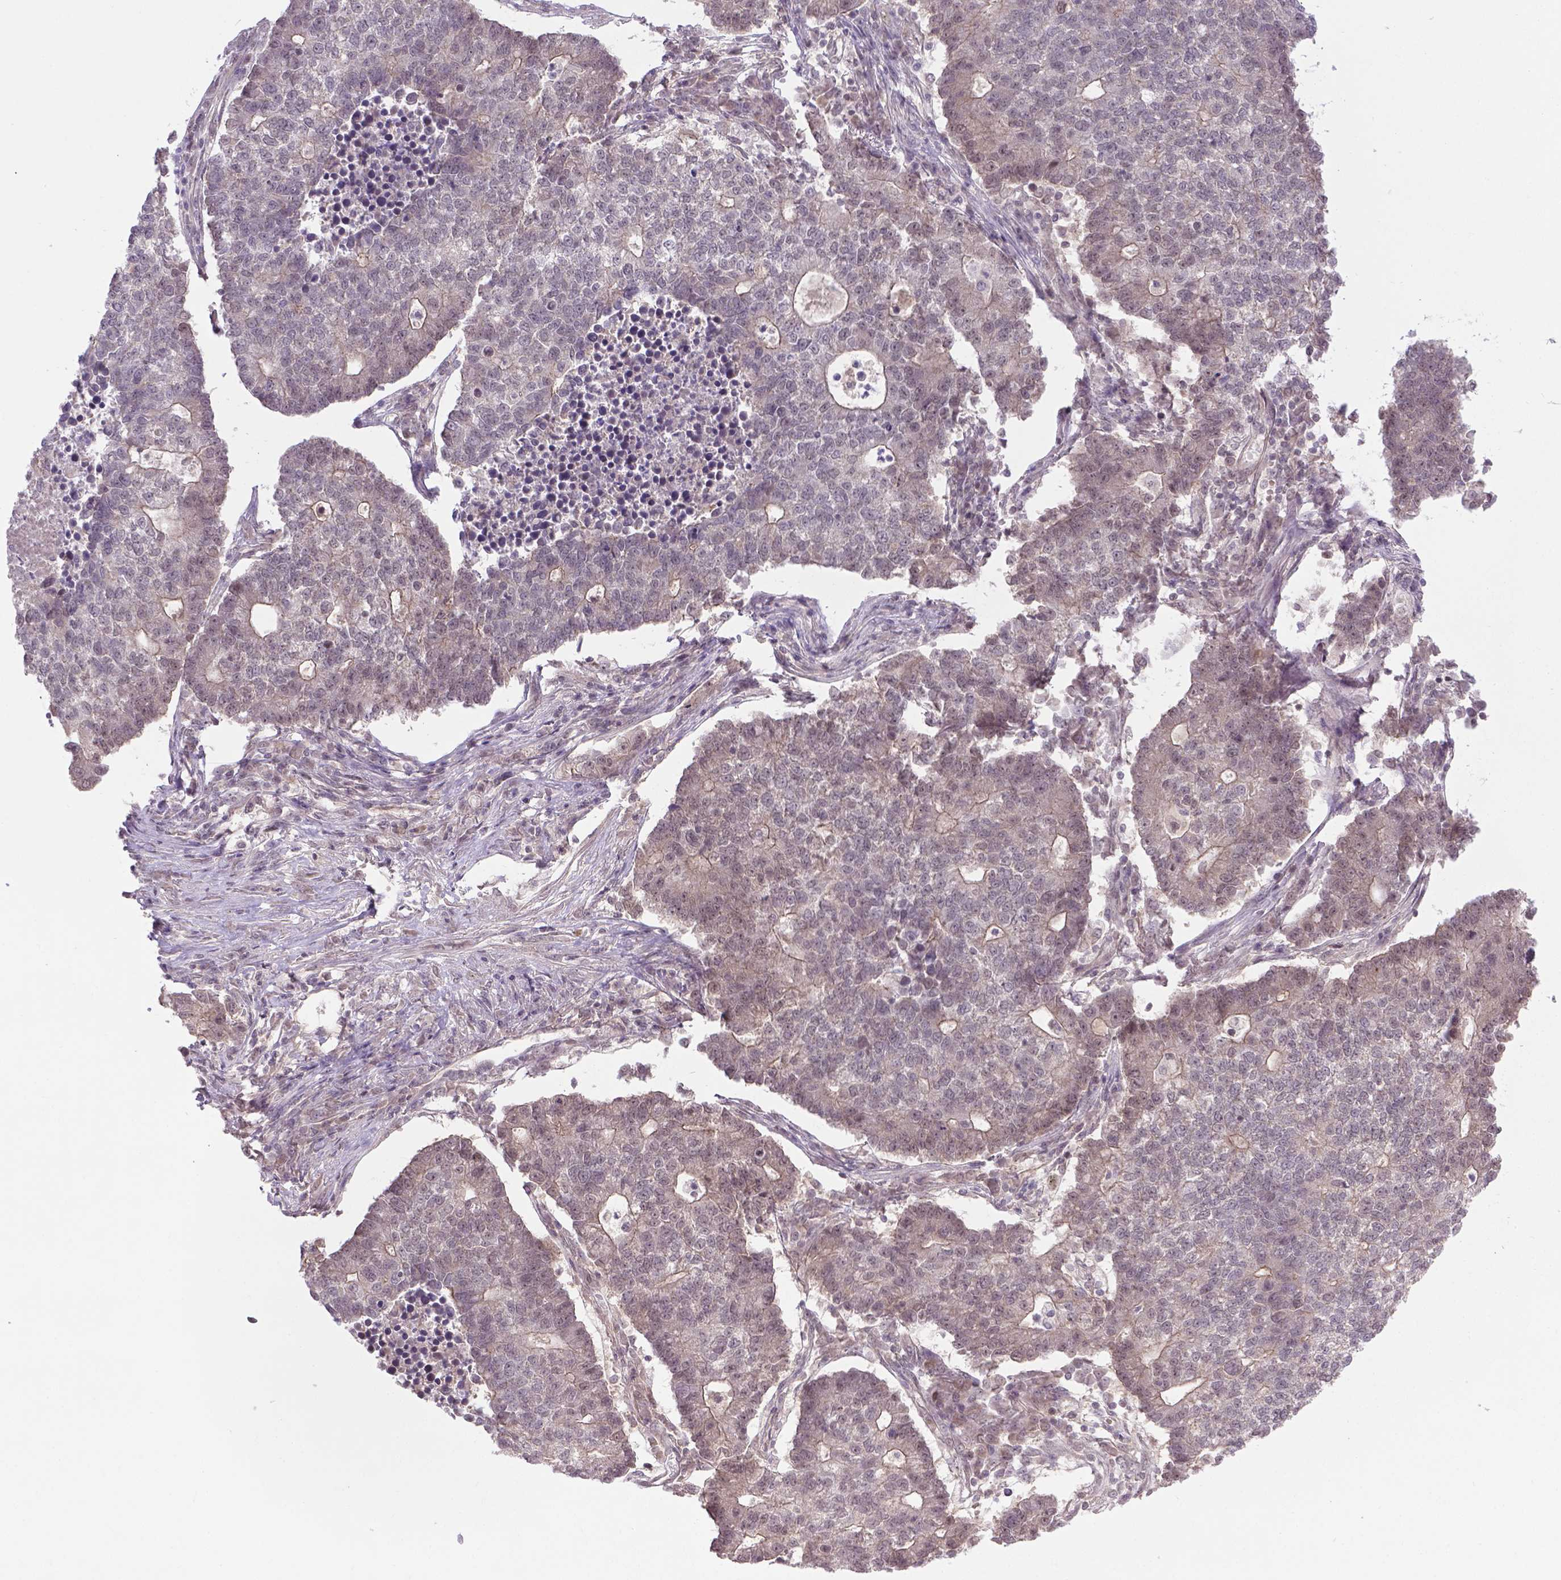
{"staining": {"intensity": "weak", "quantity": "<25%", "location": "nuclear"}, "tissue": "lung cancer", "cell_type": "Tumor cells", "image_type": "cancer", "snomed": [{"axis": "morphology", "description": "Adenocarcinoma, NOS"}, {"axis": "topography", "description": "Lung"}], "caption": "This photomicrograph is of lung cancer stained with immunohistochemistry to label a protein in brown with the nuclei are counter-stained blue. There is no staining in tumor cells.", "gene": "ANKRD54", "patient": {"sex": "male", "age": 57}}